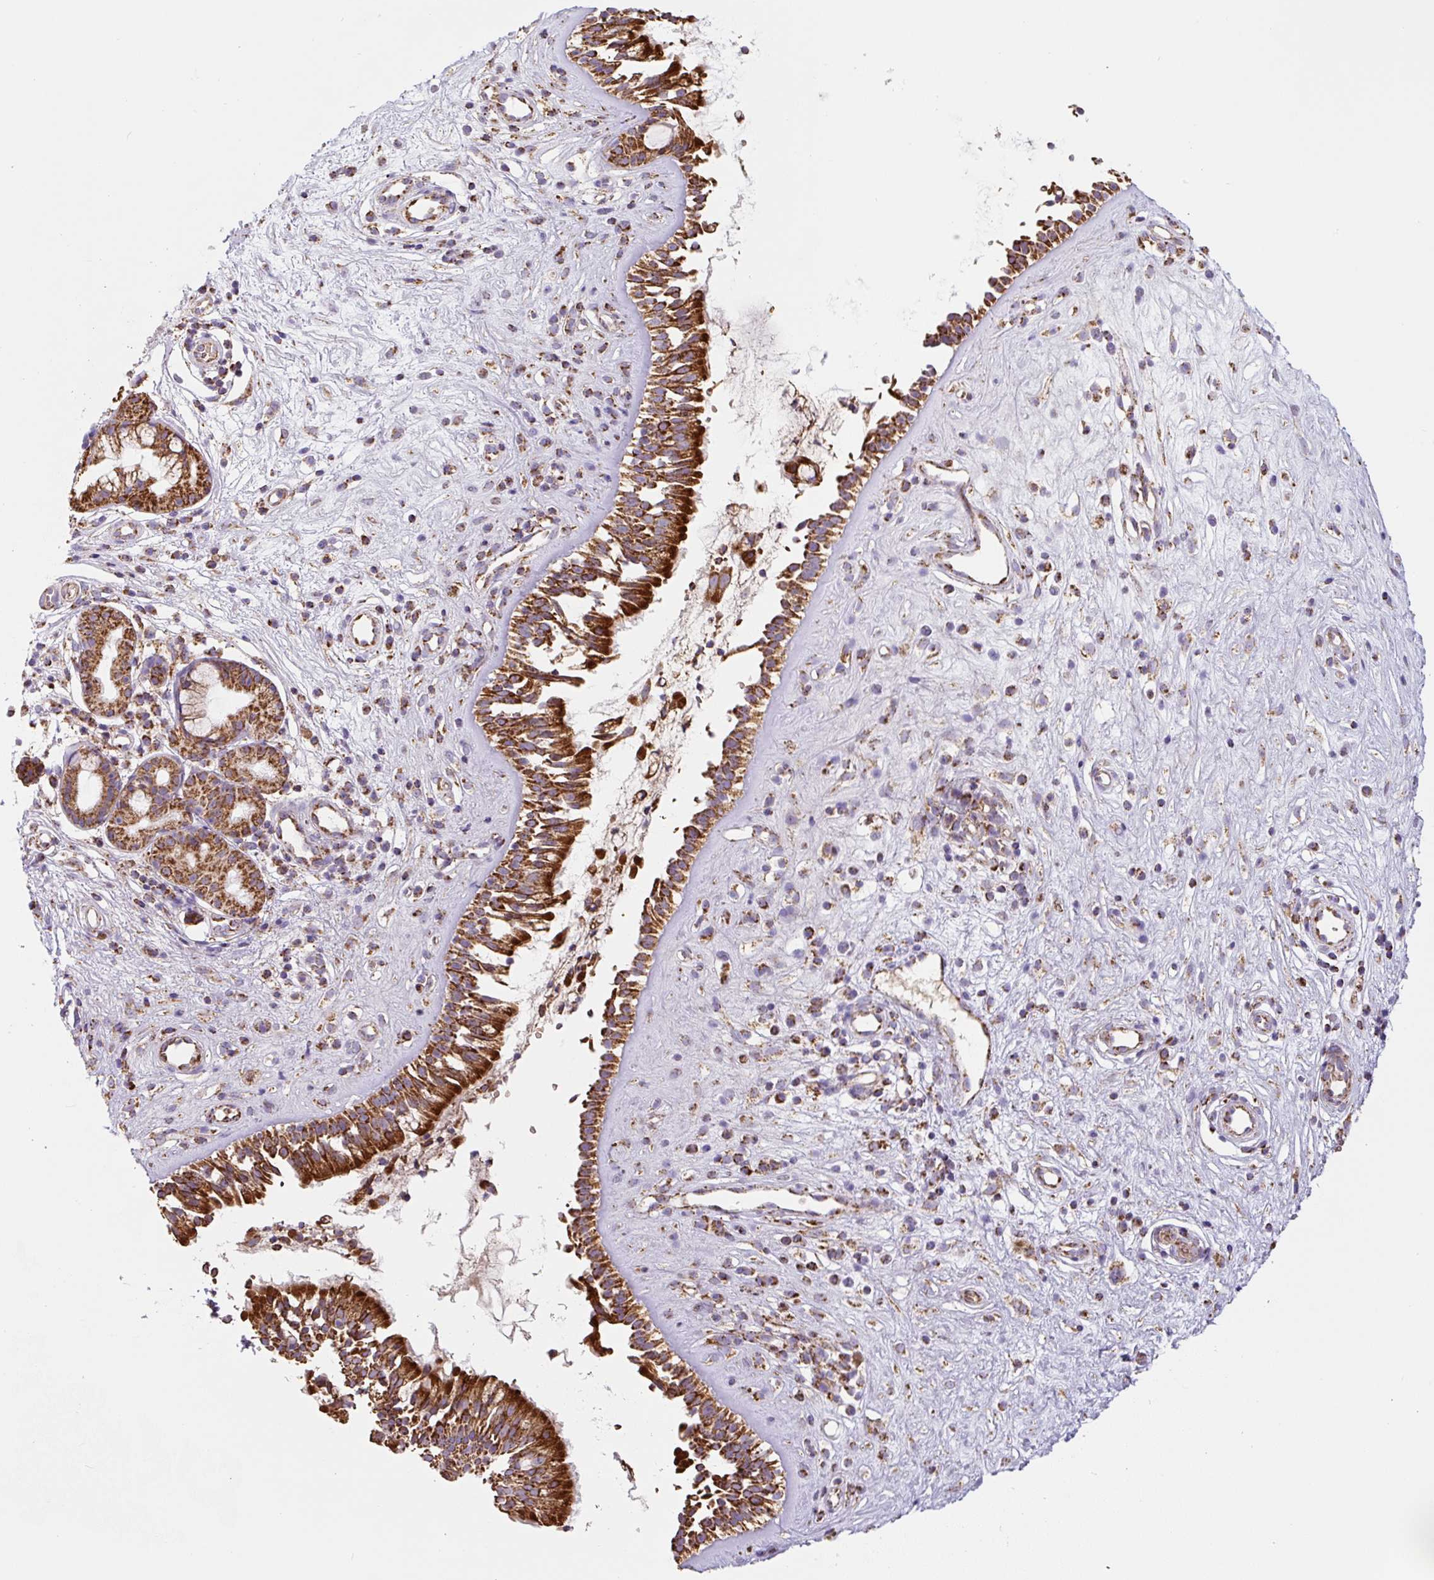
{"staining": {"intensity": "strong", "quantity": ">75%", "location": "cytoplasmic/membranous"}, "tissue": "nasopharynx", "cell_type": "Respiratory epithelial cells", "image_type": "normal", "snomed": [{"axis": "morphology", "description": "Normal tissue, NOS"}, {"axis": "topography", "description": "Nasopharynx"}], "caption": "Protein staining by immunohistochemistry demonstrates strong cytoplasmic/membranous positivity in approximately >75% of respiratory epithelial cells in normal nasopharynx.", "gene": "MT", "patient": {"sex": "male", "age": 32}}